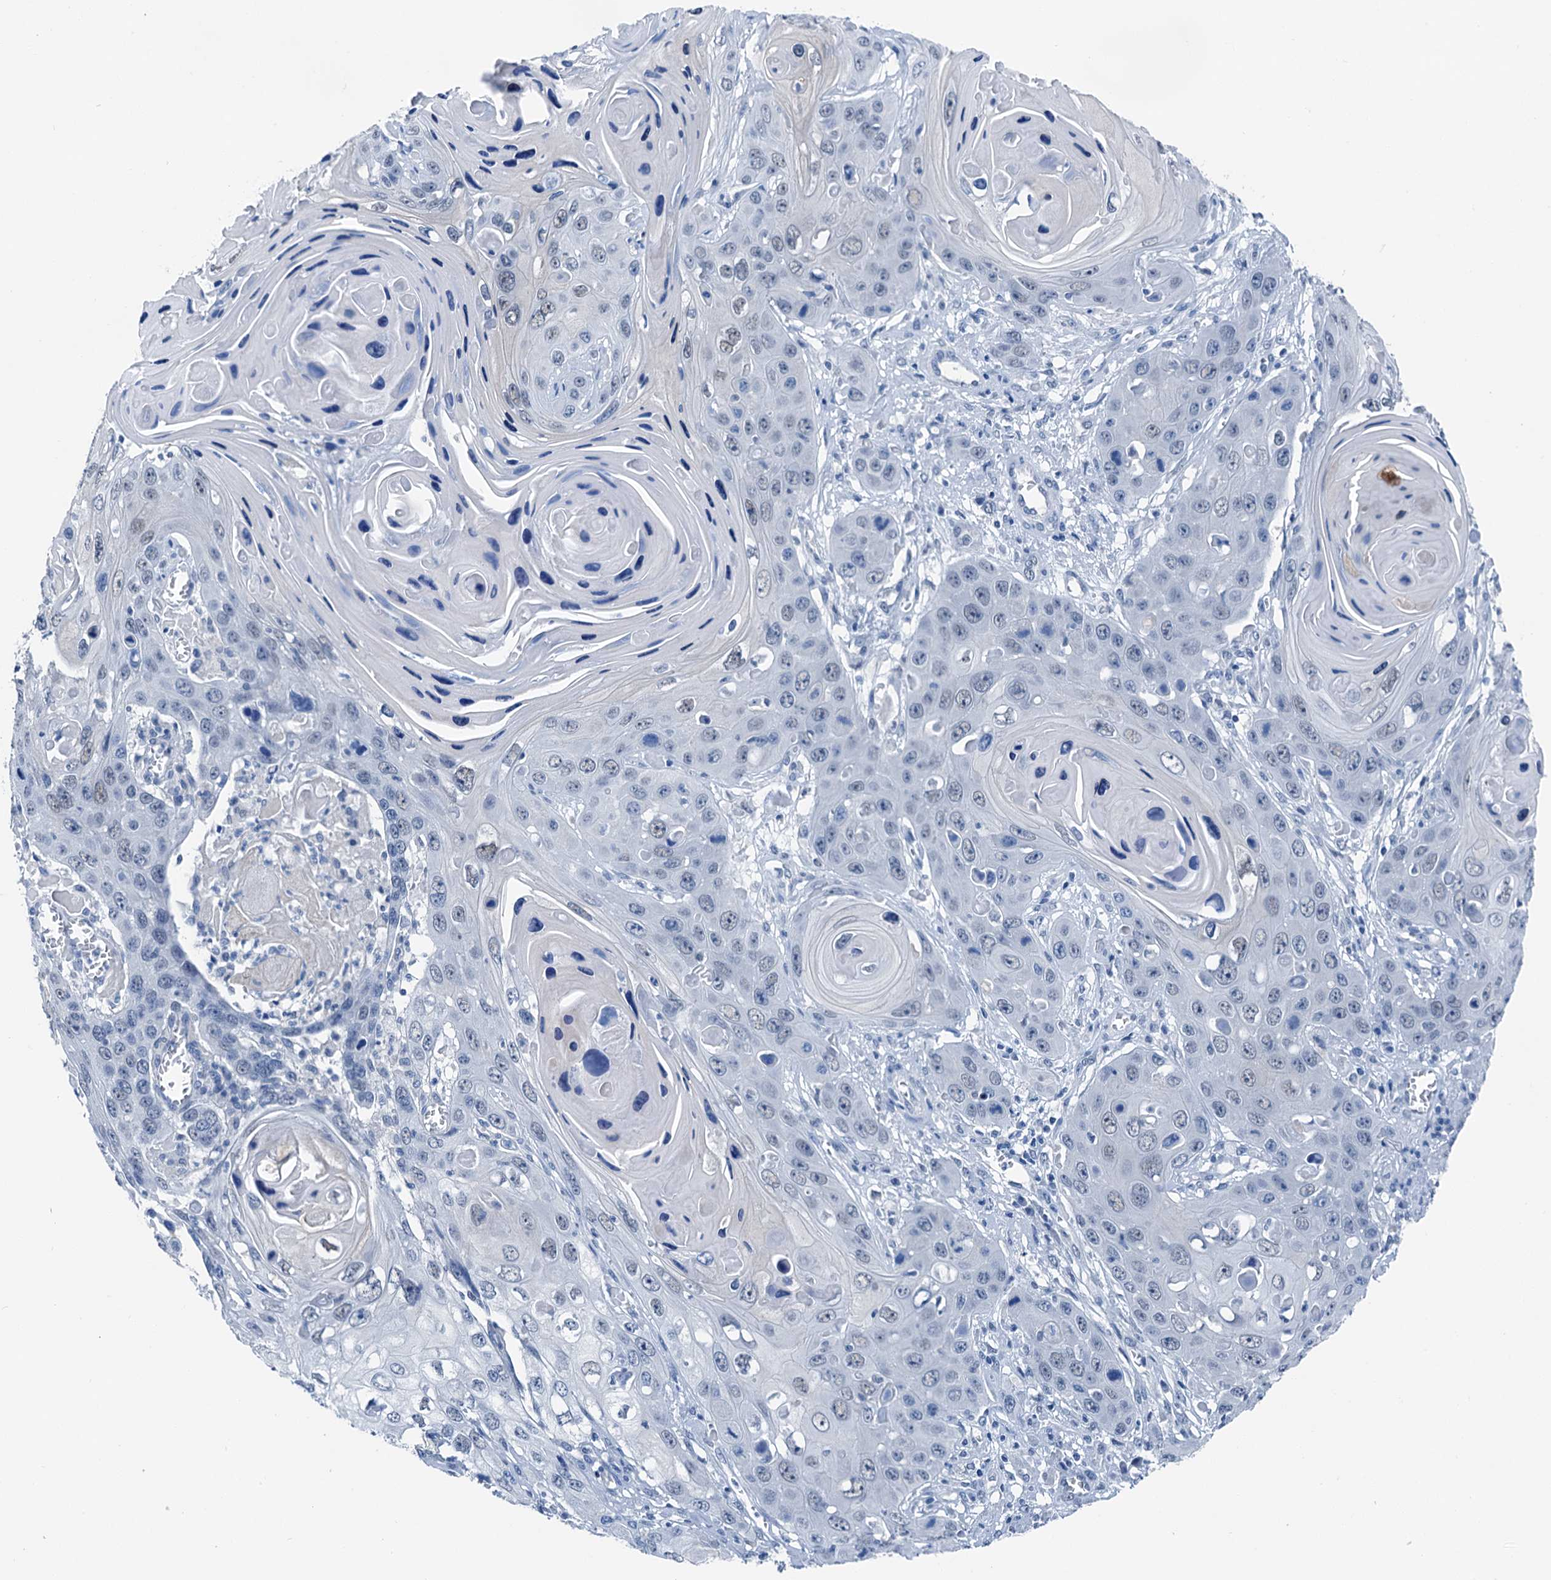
{"staining": {"intensity": "negative", "quantity": "none", "location": "none"}, "tissue": "skin cancer", "cell_type": "Tumor cells", "image_type": "cancer", "snomed": [{"axis": "morphology", "description": "Squamous cell carcinoma, NOS"}, {"axis": "topography", "description": "Skin"}], "caption": "IHC micrograph of neoplastic tissue: human skin squamous cell carcinoma stained with DAB (3,3'-diaminobenzidine) demonstrates no significant protein expression in tumor cells.", "gene": "CBLN3", "patient": {"sex": "male", "age": 55}}